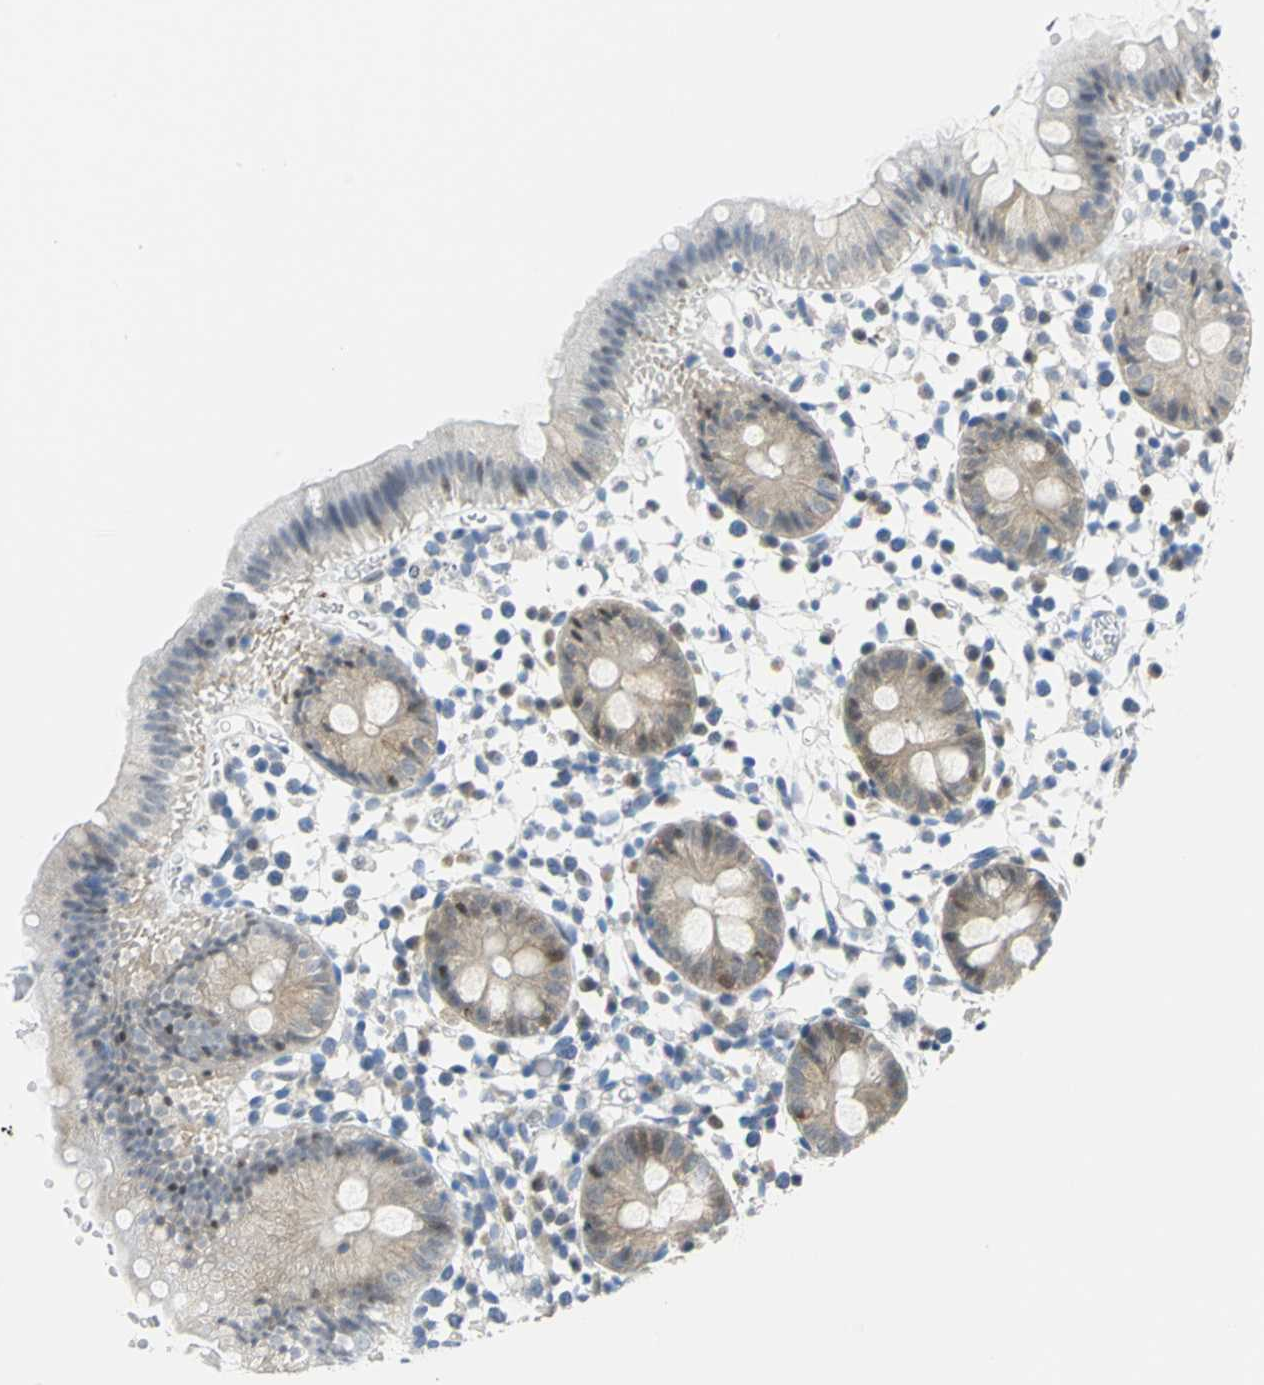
{"staining": {"intensity": "negative", "quantity": "none", "location": "none"}, "tissue": "colon", "cell_type": "Endothelial cells", "image_type": "normal", "snomed": [{"axis": "morphology", "description": "Normal tissue, NOS"}, {"axis": "topography", "description": "Colon"}], "caption": "A histopathology image of colon stained for a protein reveals no brown staining in endothelial cells.", "gene": "PGM3", "patient": {"sex": "male", "age": 14}}